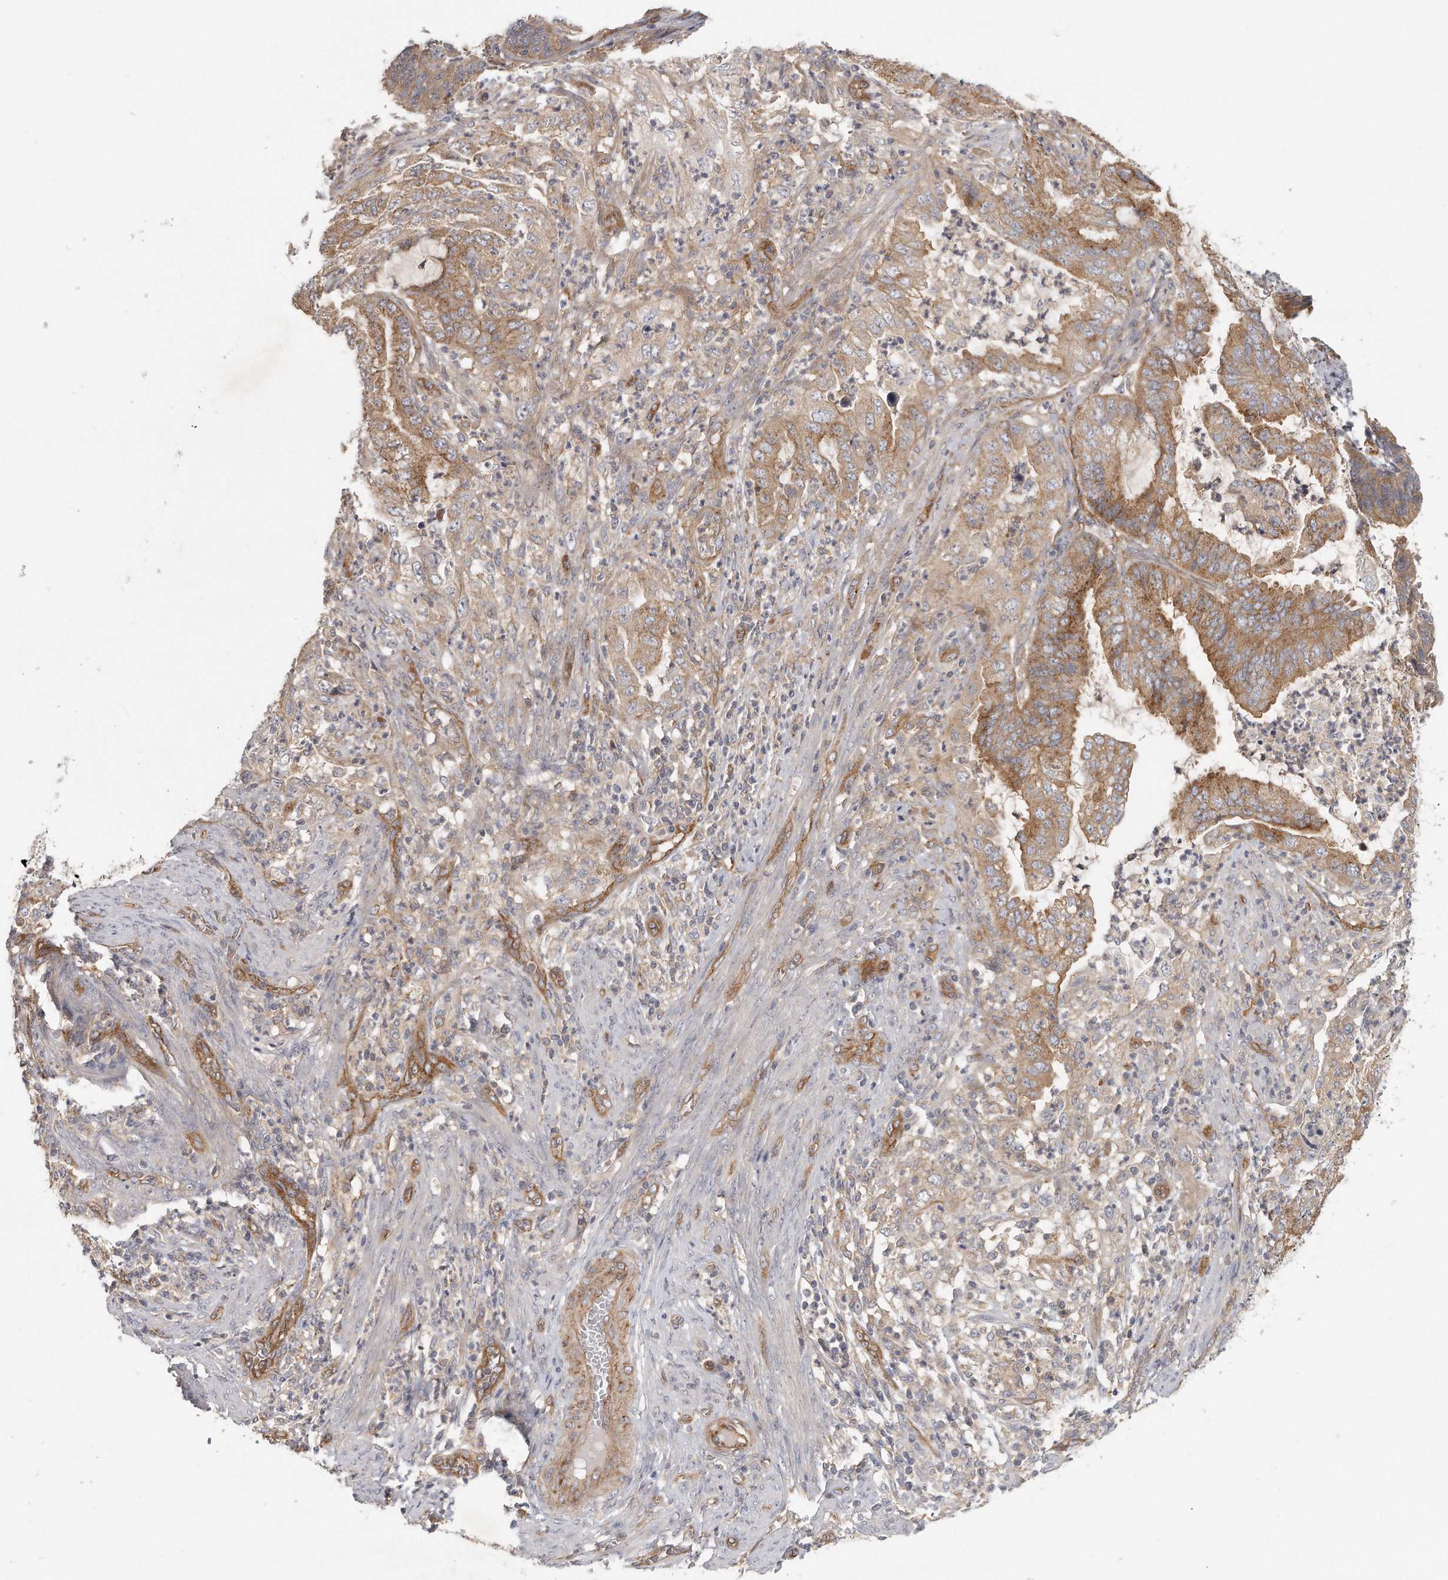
{"staining": {"intensity": "moderate", "quantity": ">75%", "location": "cytoplasmic/membranous"}, "tissue": "endometrial cancer", "cell_type": "Tumor cells", "image_type": "cancer", "snomed": [{"axis": "morphology", "description": "Adenocarcinoma, NOS"}, {"axis": "topography", "description": "Endometrium"}], "caption": "Brown immunohistochemical staining in adenocarcinoma (endometrial) displays moderate cytoplasmic/membranous expression in approximately >75% of tumor cells.", "gene": "MTERF4", "patient": {"sex": "female", "age": 51}}